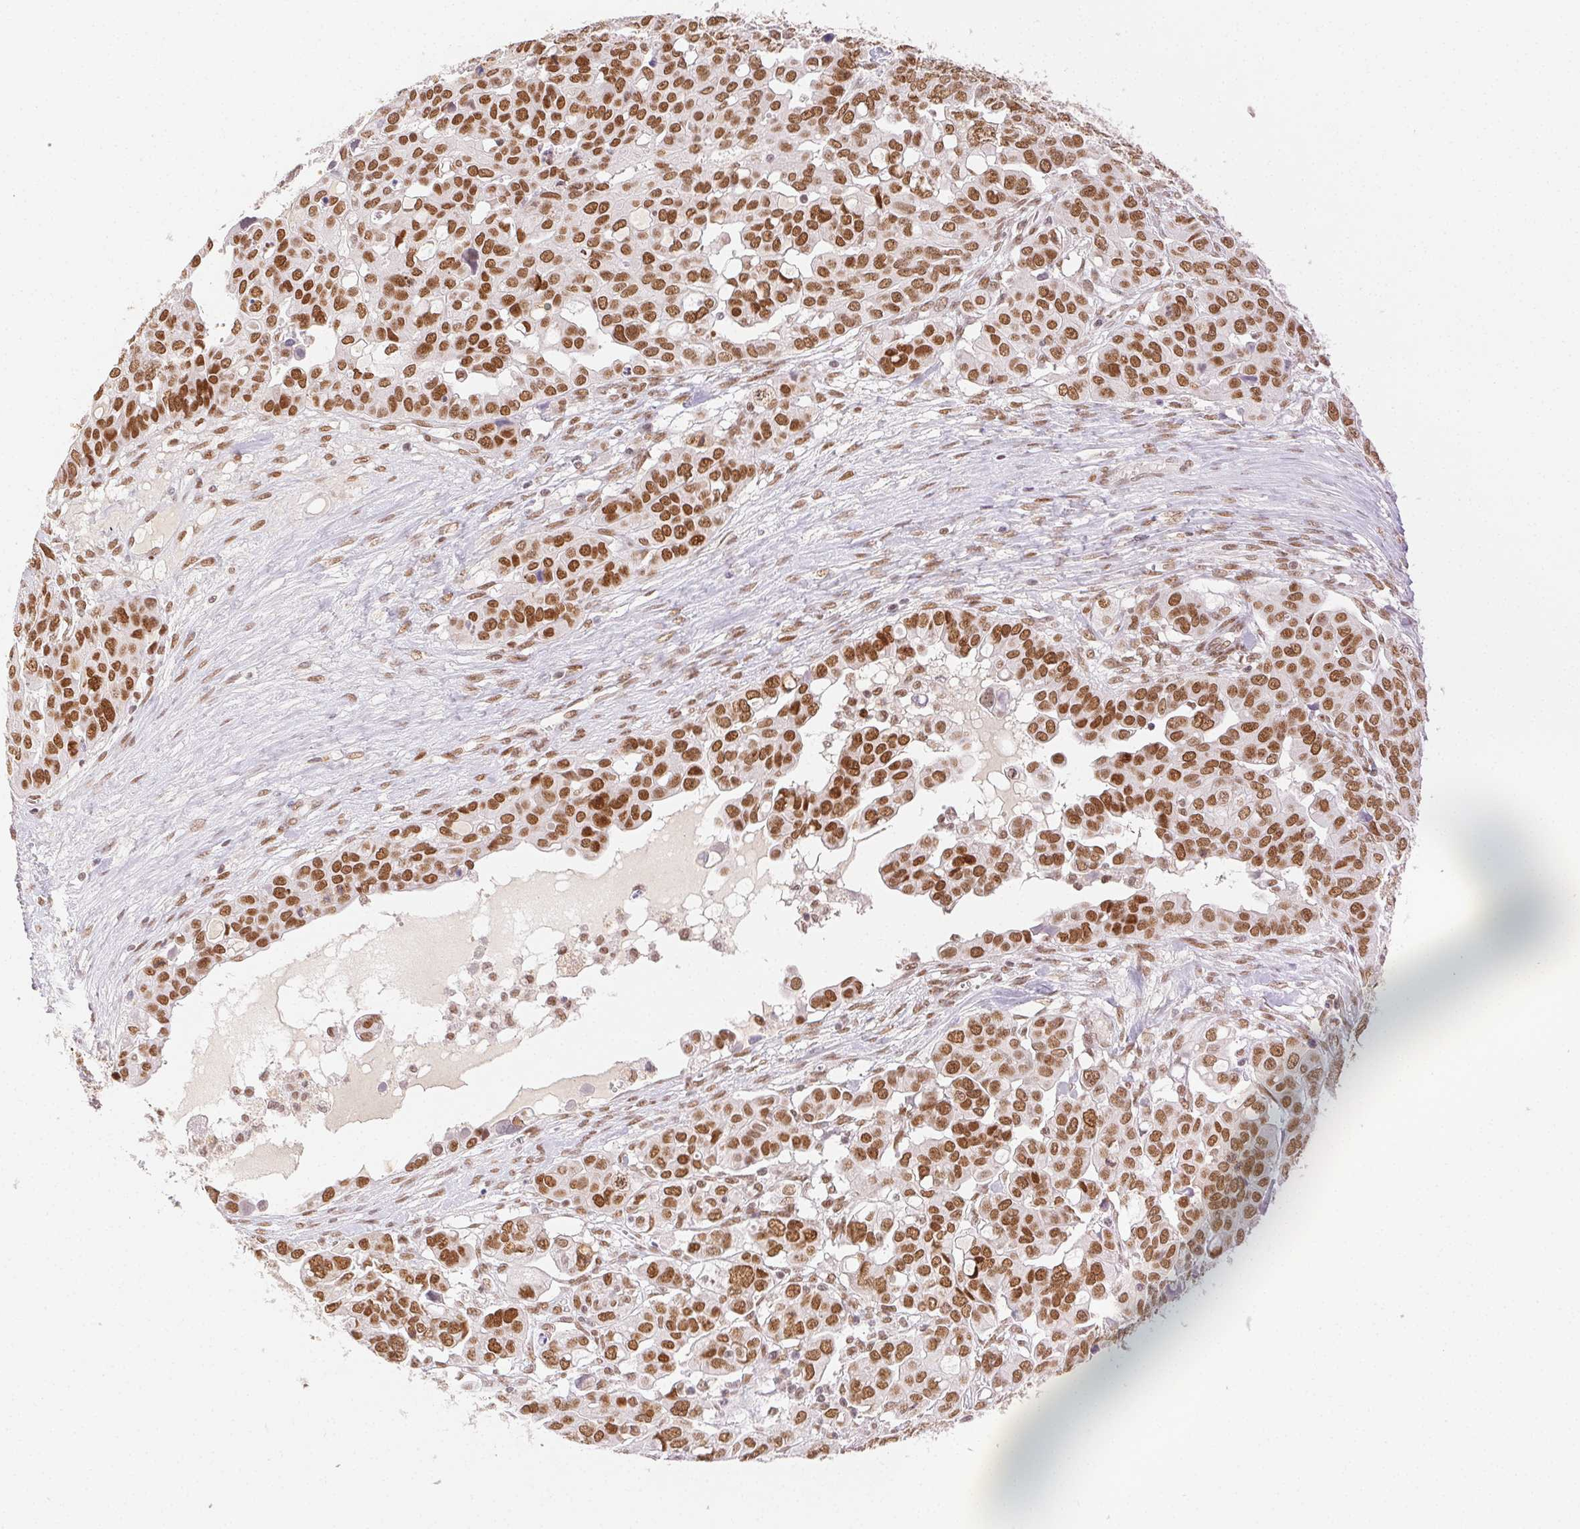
{"staining": {"intensity": "moderate", "quantity": ">75%", "location": "nuclear"}, "tissue": "ovarian cancer", "cell_type": "Tumor cells", "image_type": "cancer", "snomed": [{"axis": "morphology", "description": "Carcinoma, endometroid"}, {"axis": "topography", "description": "Ovary"}], "caption": "Immunohistochemistry micrograph of ovarian cancer (endometroid carcinoma) stained for a protein (brown), which displays medium levels of moderate nuclear expression in approximately >75% of tumor cells.", "gene": "H2AZ2", "patient": {"sex": "female", "age": 78}}